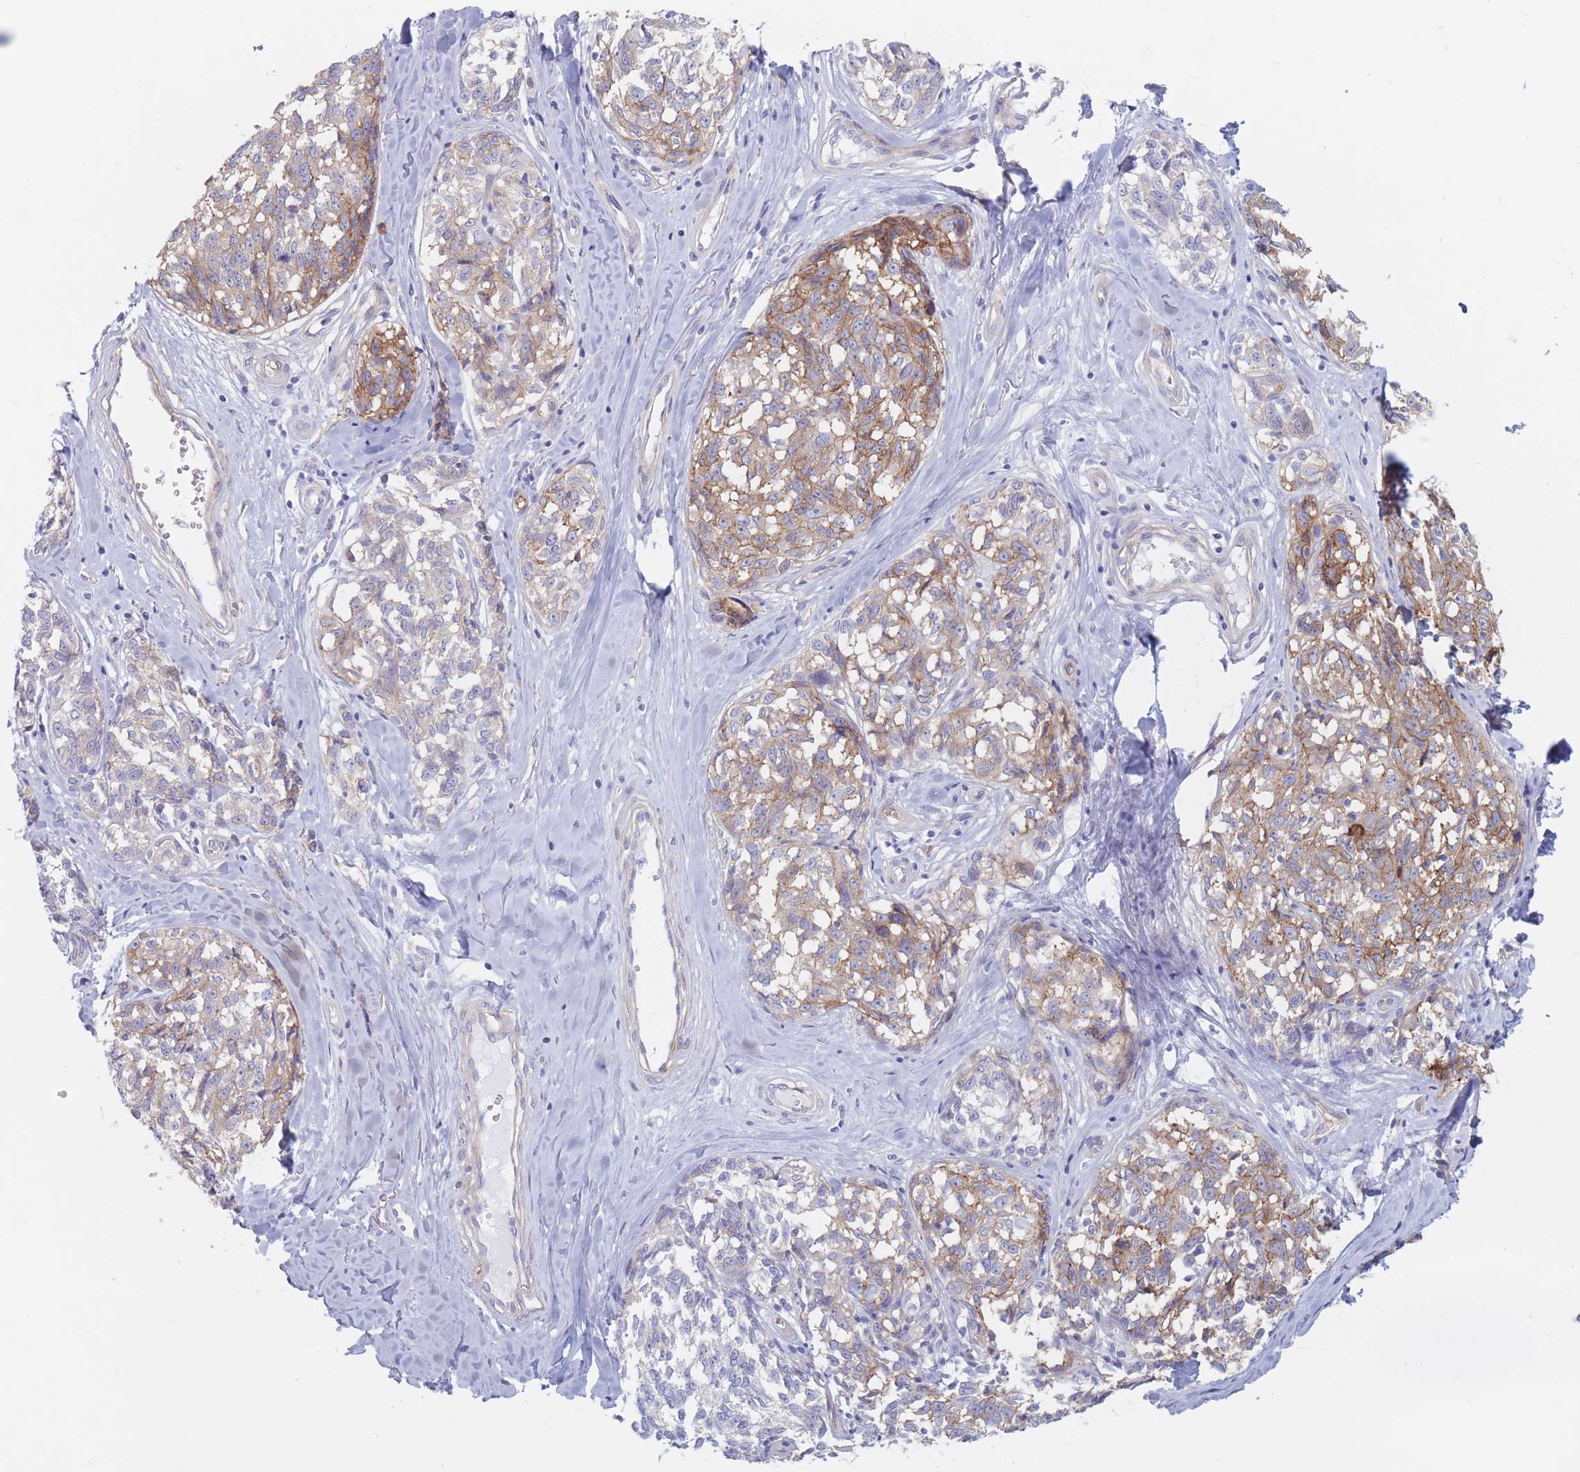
{"staining": {"intensity": "moderate", "quantity": "25%-75%", "location": "cytoplasmic/membranous"}, "tissue": "melanoma", "cell_type": "Tumor cells", "image_type": "cancer", "snomed": [{"axis": "morphology", "description": "Normal tissue, NOS"}, {"axis": "morphology", "description": "Malignant melanoma, NOS"}, {"axis": "topography", "description": "Skin"}], "caption": "A micrograph of melanoma stained for a protein demonstrates moderate cytoplasmic/membranous brown staining in tumor cells. Ihc stains the protein in brown and the nuclei are stained blue.", "gene": "PLPP1", "patient": {"sex": "female", "age": 64}}